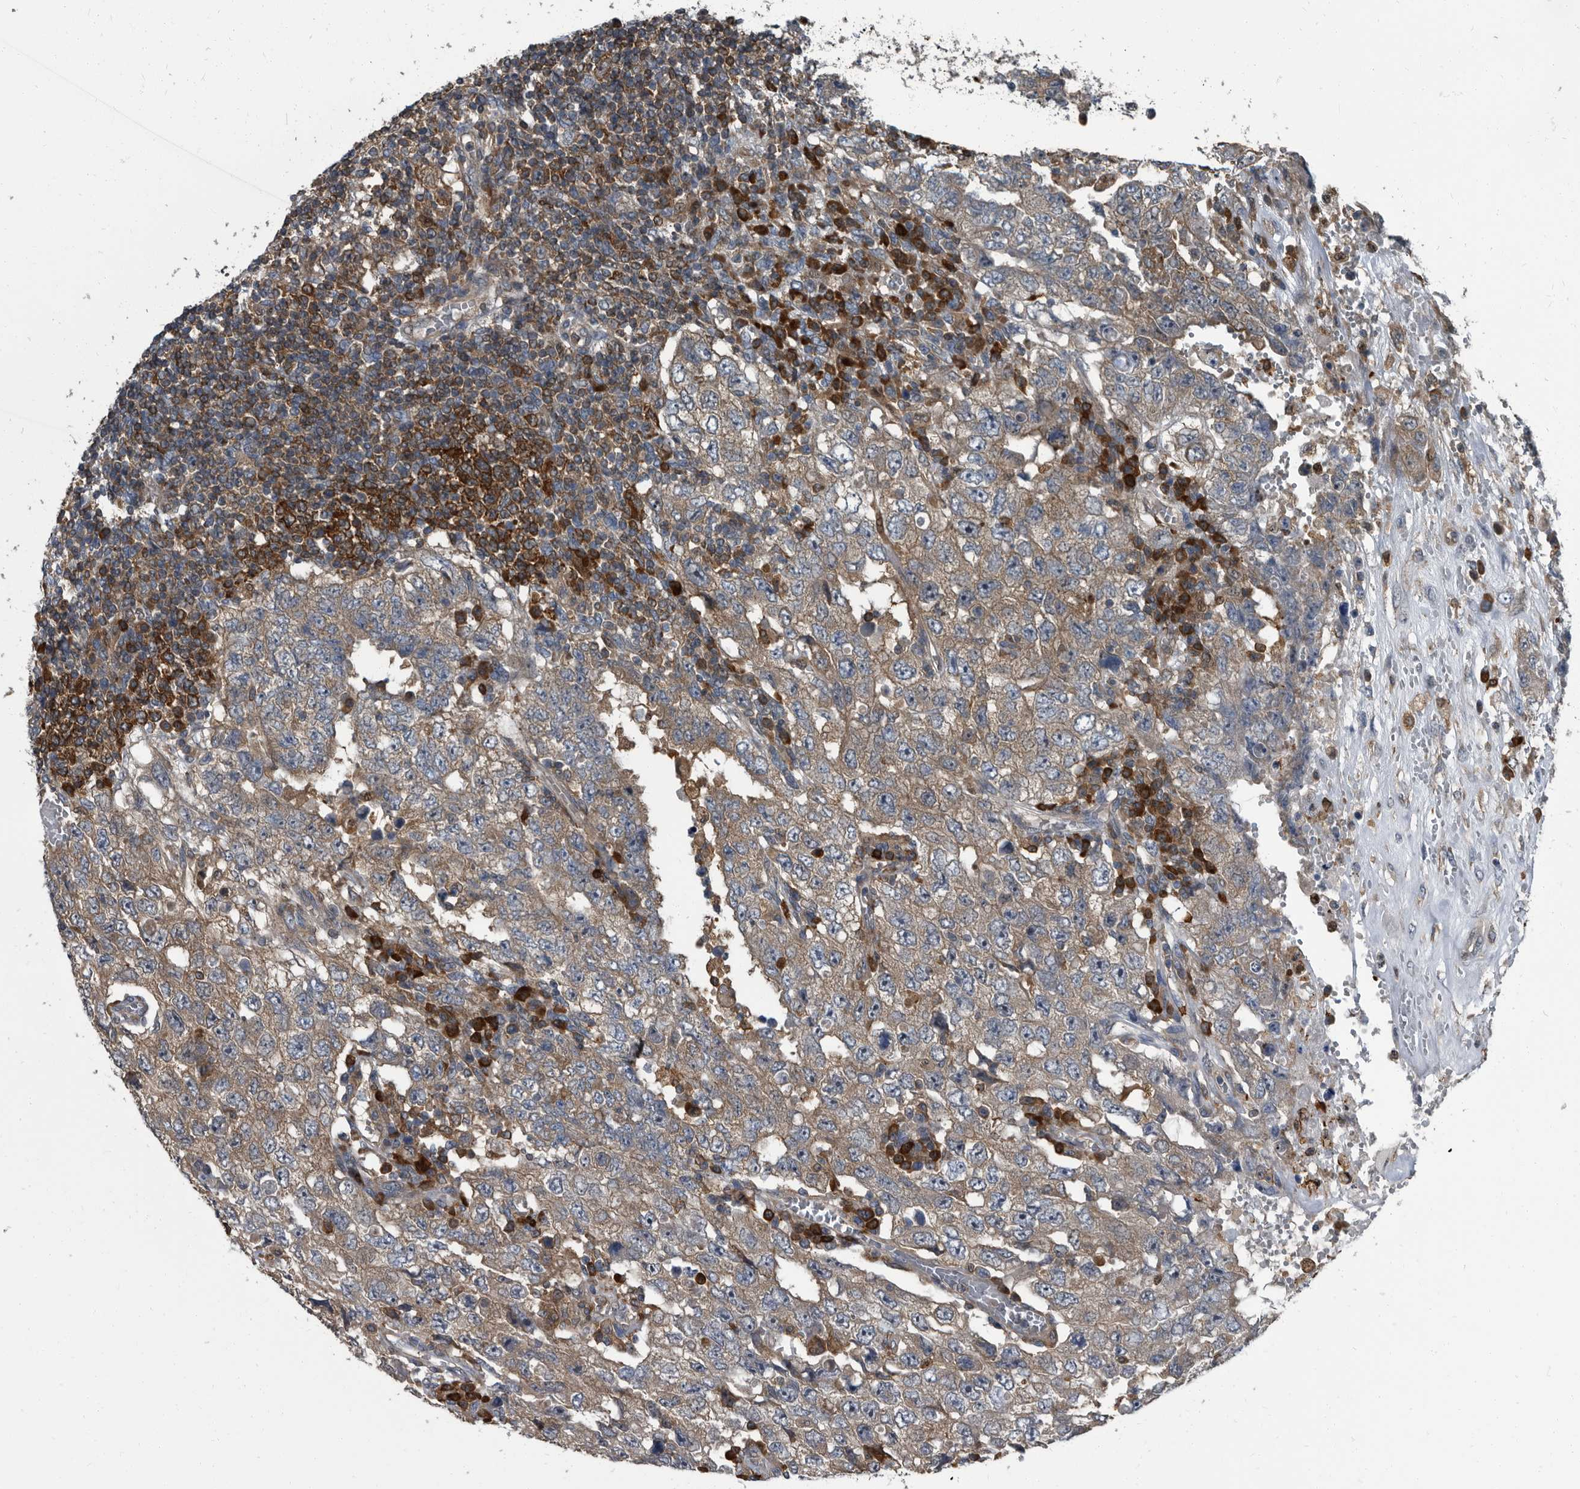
{"staining": {"intensity": "weak", "quantity": ">75%", "location": "cytoplasmic/membranous"}, "tissue": "testis cancer", "cell_type": "Tumor cells", "image_type": "cancer", "snomed": [{"axis": "morphology", "description": "Carcinoma, Embryonal, NOS"}, {"axis": "topography", "description": "Testis"}], "caption": "IHC staining of testis cancer (embryonal carcinoma), which reveals low levels of weak cytoplasmic/membranous staining in approximately >75% of tumor cells indicating weak cytoplasmic/membranous protein expression. The staining was performed using DAB (3,3'-diaminobenzidine) (brown) for protein detection and nuclei were counterstained in hematoxylin (blue).", "gene": "CDV3", "patient": {"sex": "male", "age": 26}}